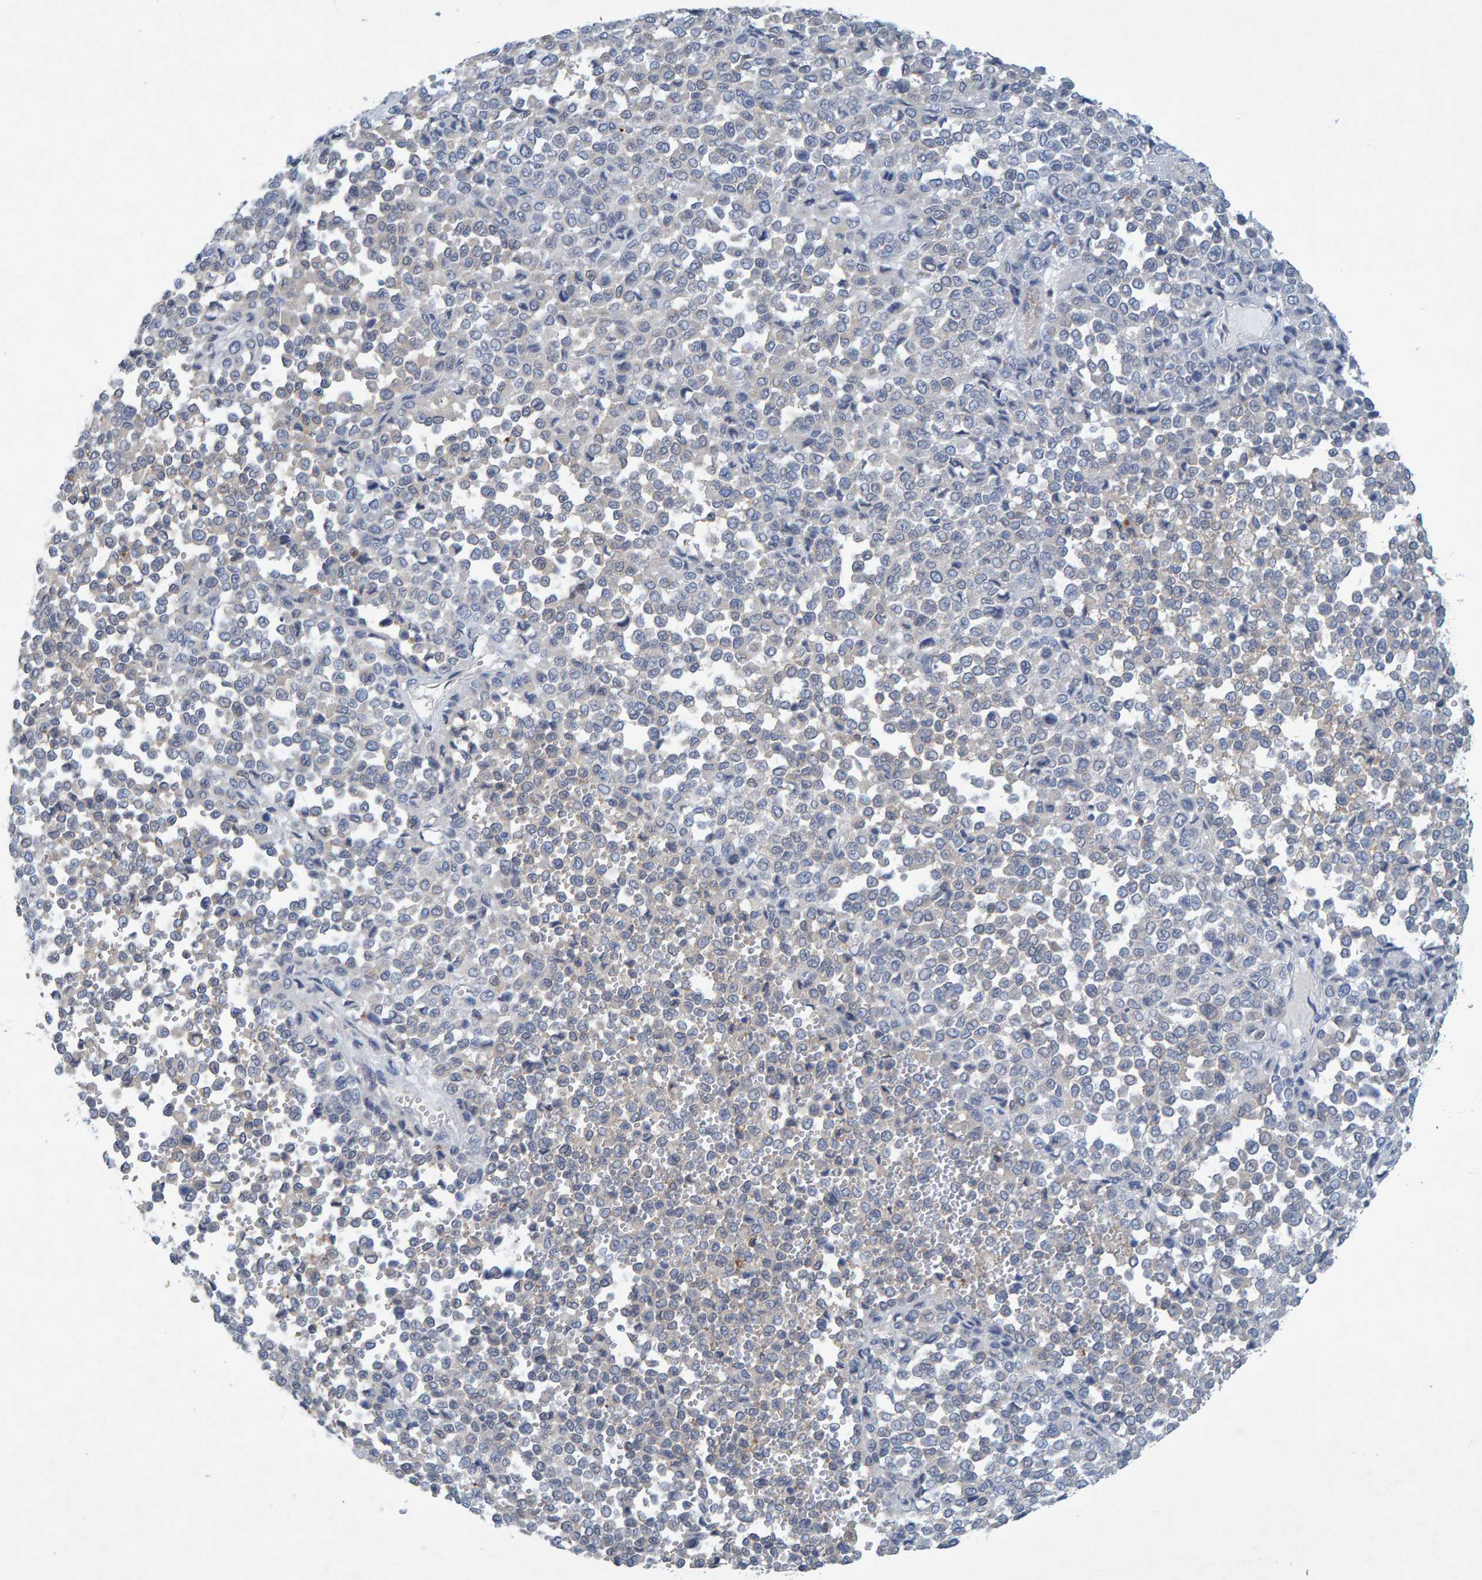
{"staining": {"intensity": "negative", "quantity": "none", "location": "none"}, "tissue": "melanoma", "cell_type": "Tumor cells", "image_type": "cancer", "snomed": [{"axis": "morphology", "description": "Malignant melanoma, Metastatic site"}, {"axis": "topography", "description": "Pancreas"}], "caption": "An immunohistochemistry micrograph of melanoma is shown. There is no staining in tumor cells of melanoma.", "gene": "ALAD", "patient": {"sex": "female", "age": 30}}